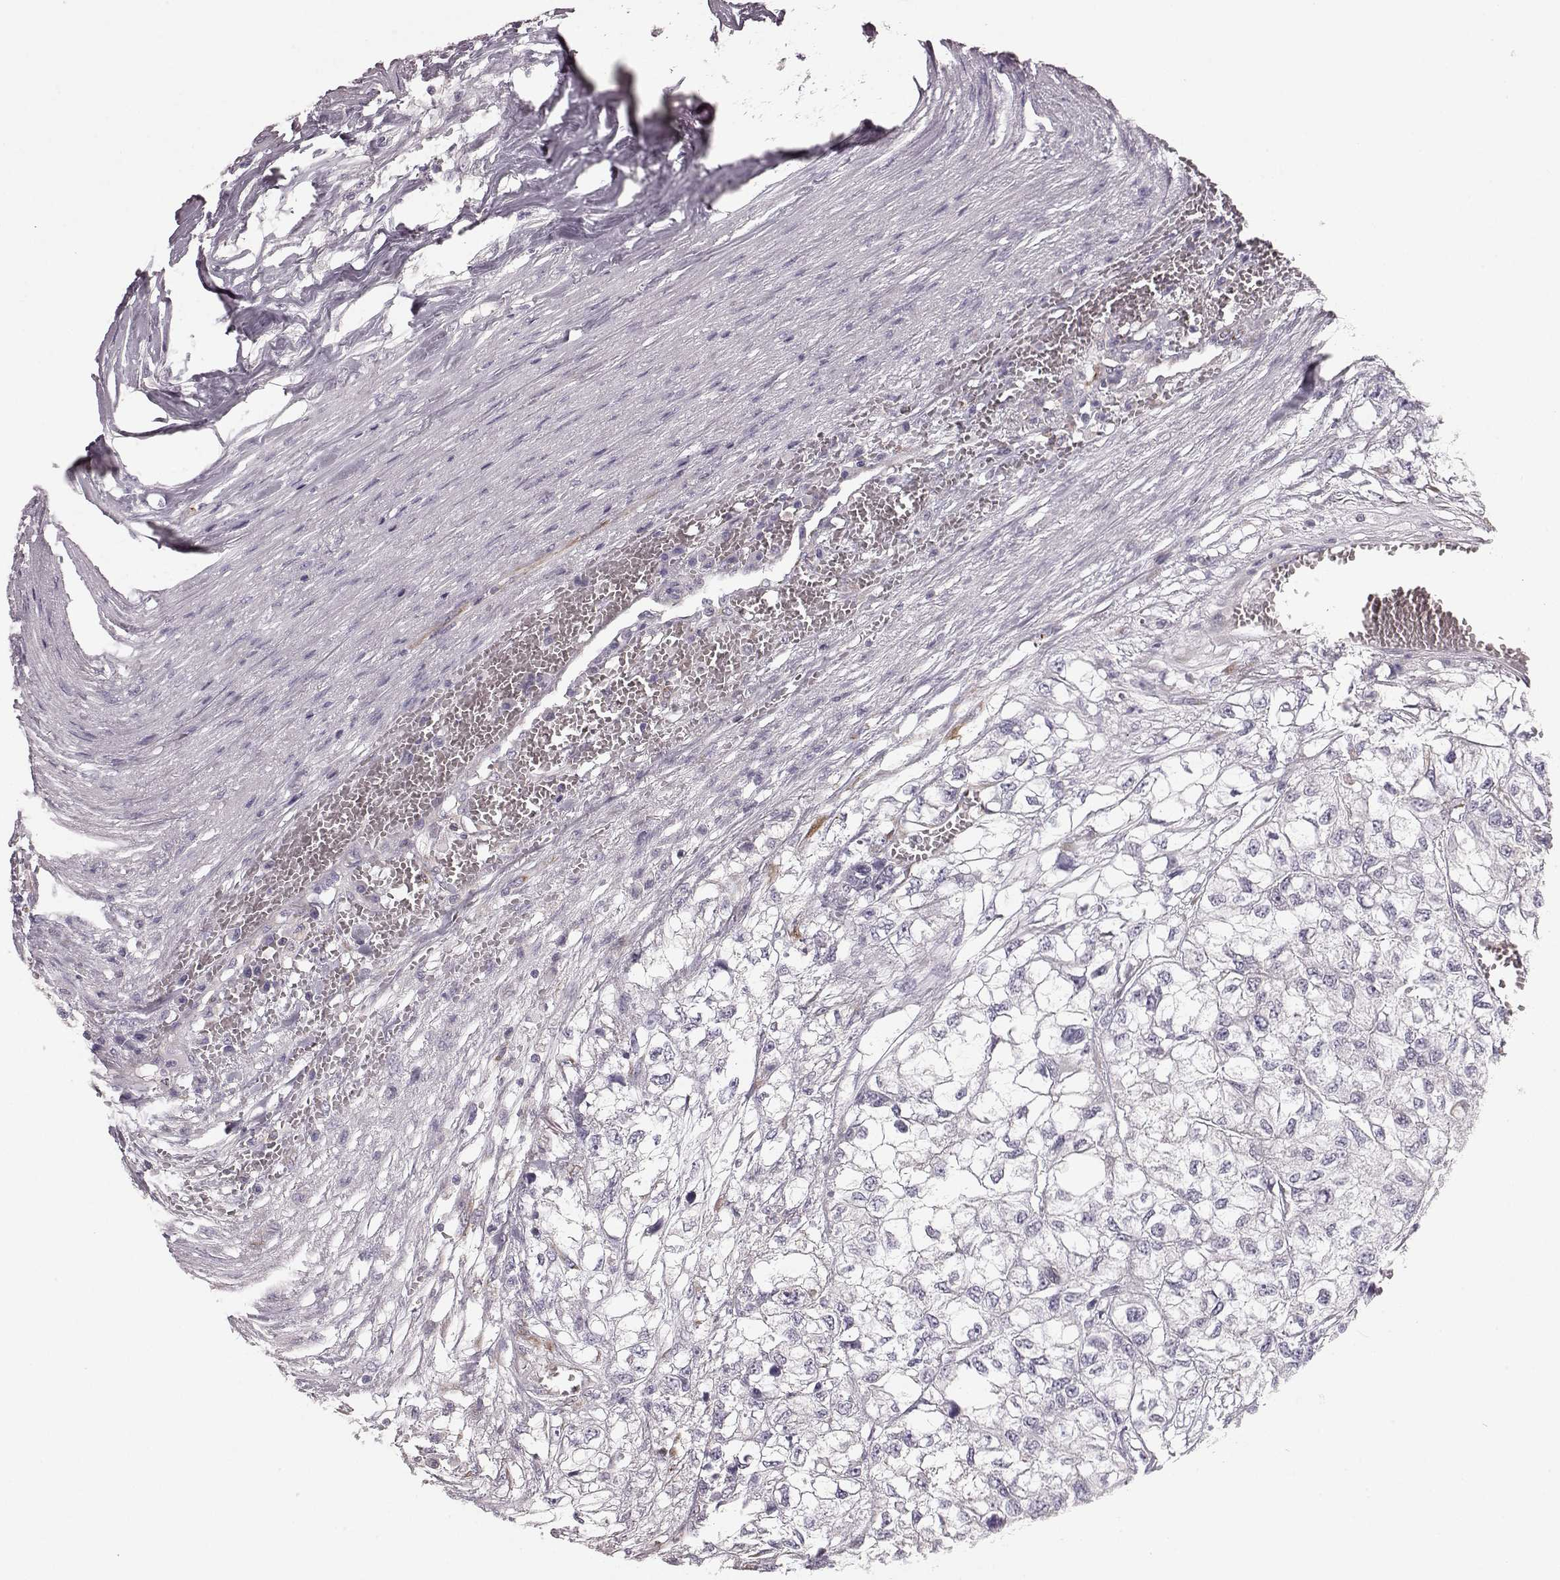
{"staining": {"intensity": "negative", "quantity": "none", "location": "none"}, "tissue": "renal cancer", "cell_type": "Tumor cells", "image_type": "cancer", "snomed": [{"axis": "morphology", "description": "Adenocarcinoma, NOS"}, {"axis": "topography", "description": "Kidney"}], "caption": "Immunohistochemical staining of adenocarcinoma (renal) exhibits no significant positivity in tumor cells.", "gene": "ELOVL5", "patient": {"sex": "male", "age": 56}}